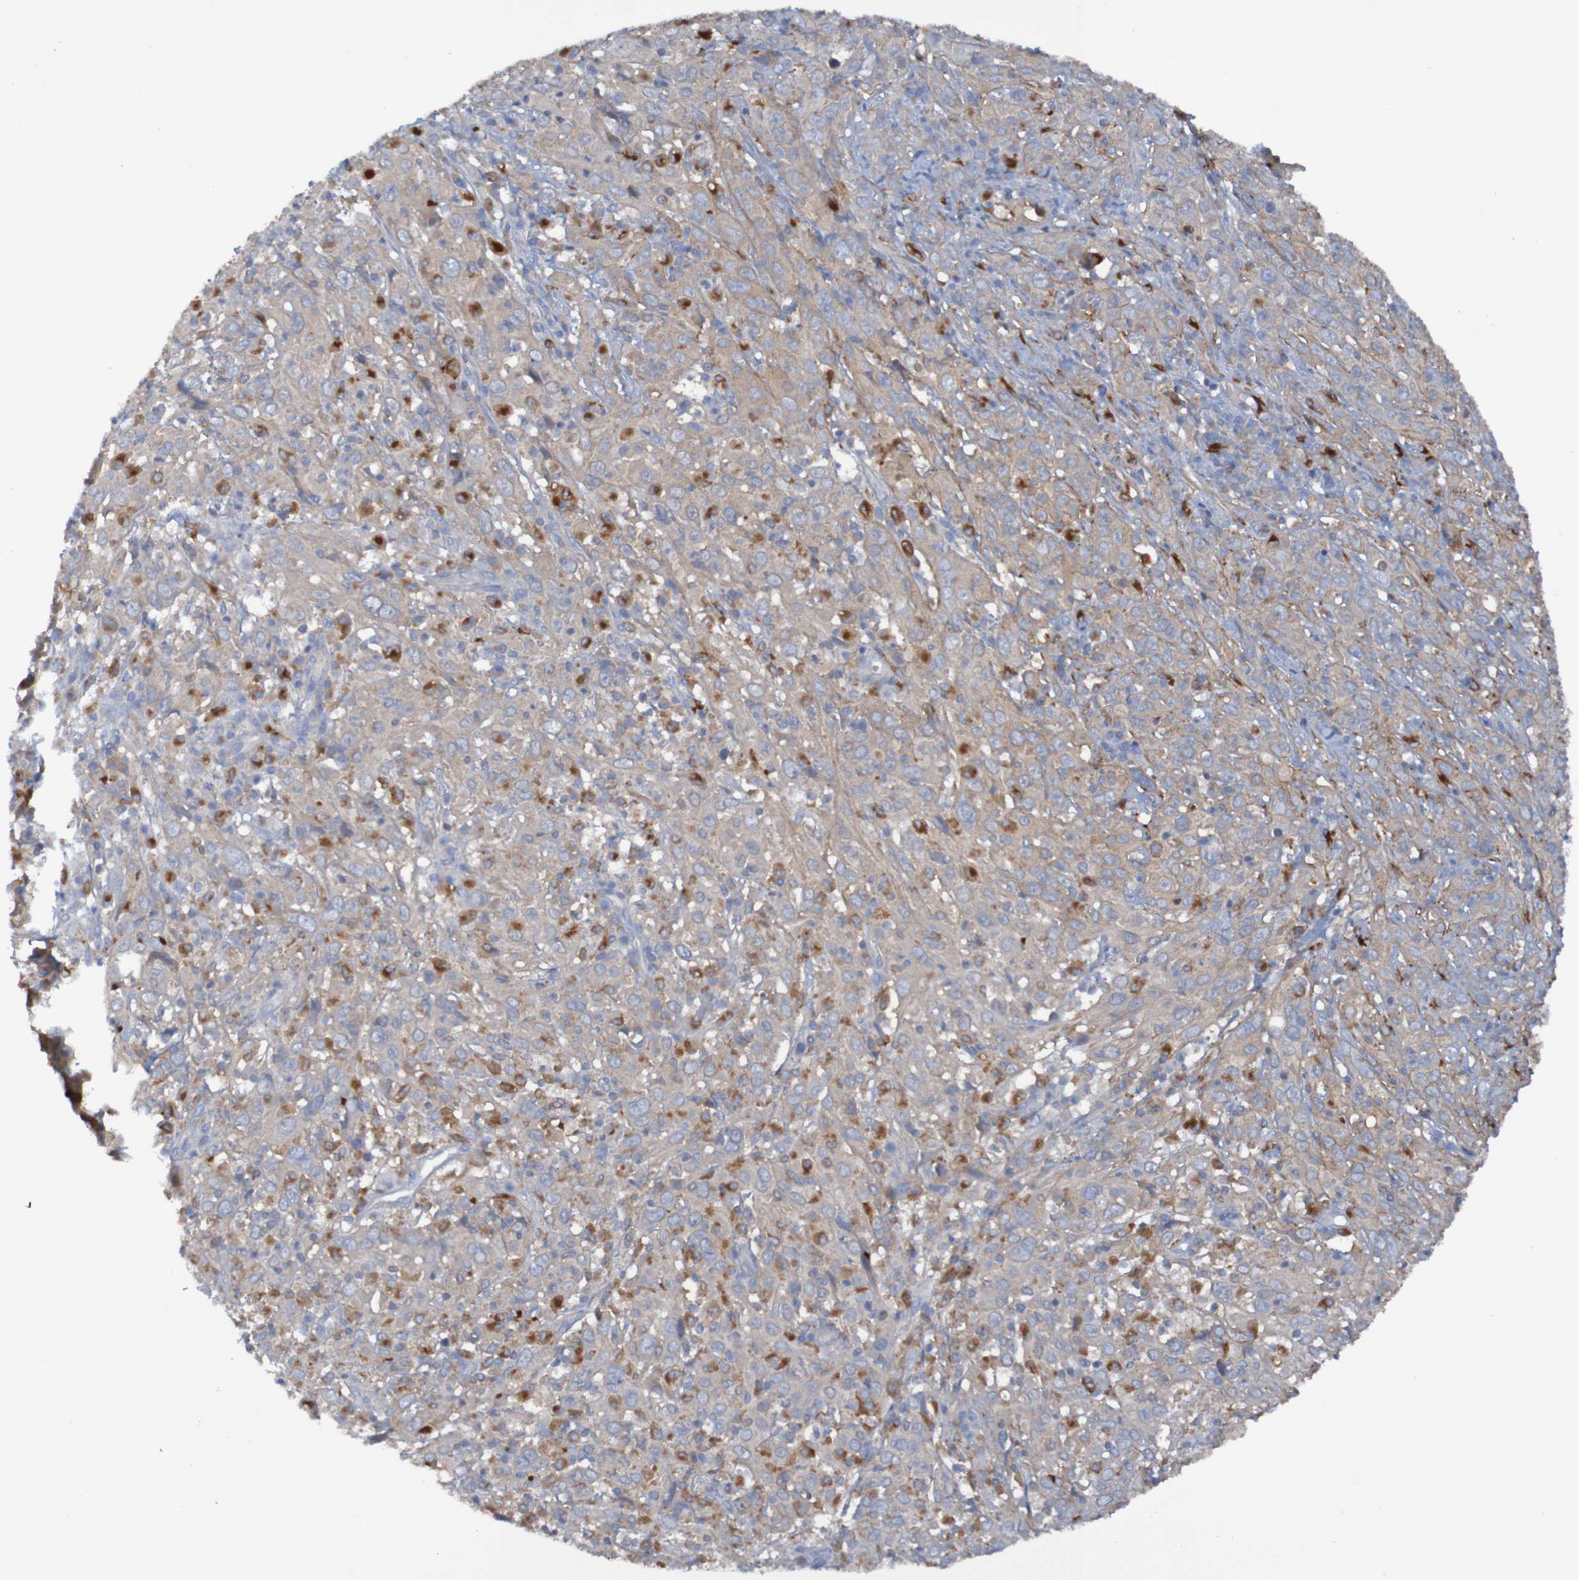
{"staining": {"intensity": "moderate", "quantity": "25%-75%", "location": "cytoplasmic/membranous"}, "tissue": "cervical cancer", "cell_type": "Tumor cells", "image_type": "cancer", "snomed": [{"axis": "morphology", "description": "Squamous cell carcinoma, NOS"}, {"axis": "topography", "description": "Cervix"}], "caption": "About 25%-75% of tumor cells in human squamous cell carcinoma (cervical) reveal moderate cytoplasmic/membranous protein positivity as visualized by brown immunohistochemical staining.", "gene": "ARHGEF16", "patient": {"sex": "female", "age": 46}}